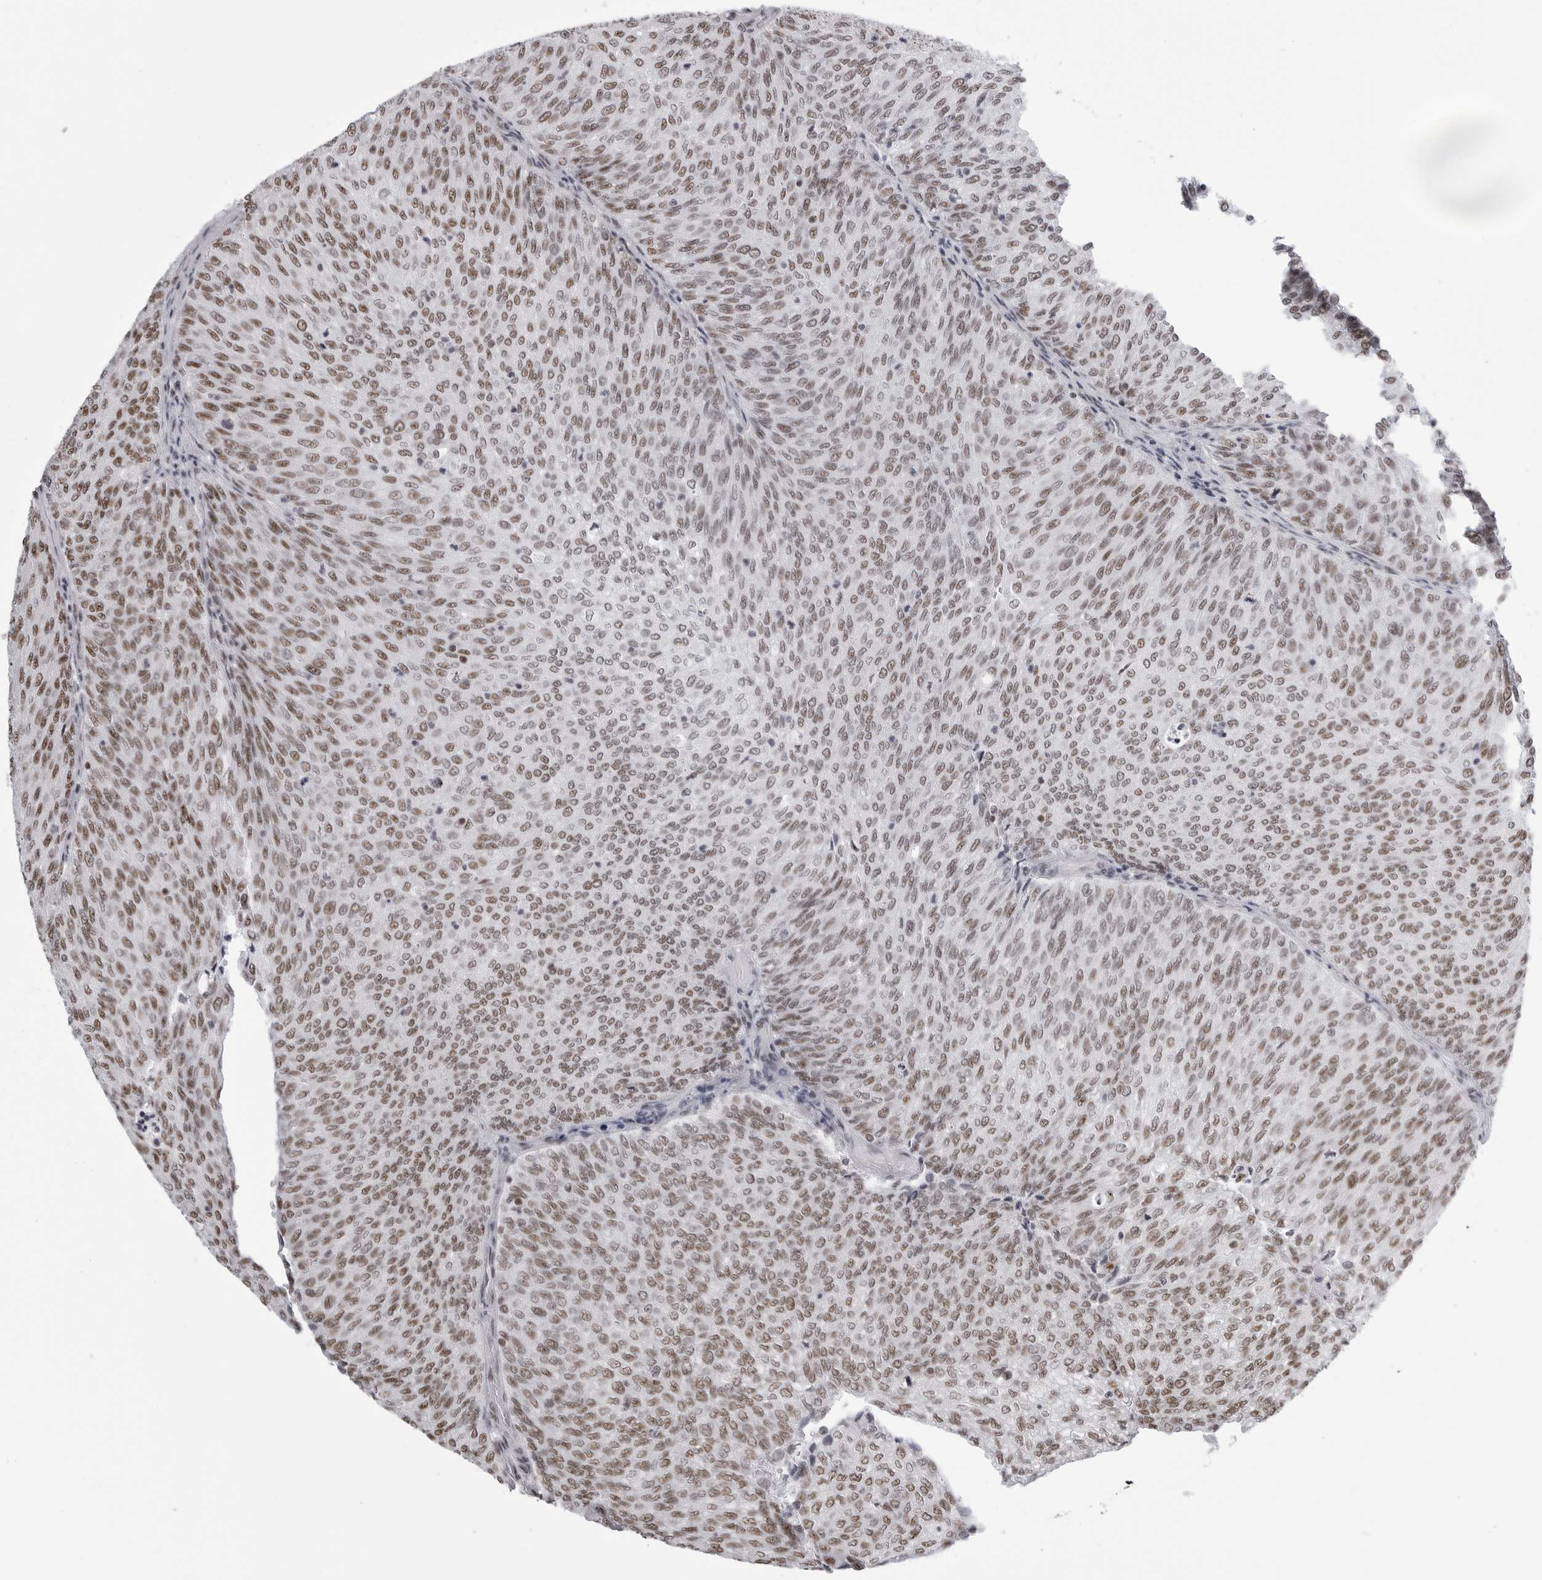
{"staining": {"intensity": "strong", "quantity": "25%-75%", "location": "nuclear"}, "tissue": "urothelial cancer", "cell_type": "Tumor cells", "image_type": "cancer", "snomed": [{"axis": "morphology", "description": "Urothelial carcinoma, Low grade"}, {"axis": "topography", "description": "Urinary bladder"}], "caption": "A brown stain shows strong nuclear expression of a protein in urothelial cancer tumor cells. The staining was performed using DAB to visualize the protein expression in brown, while the nuclei were stained in blue with hematoxylin (Magnification: 20x).", "gene": "WRAP53", "patient": {"sex": "female", "age": 79}}